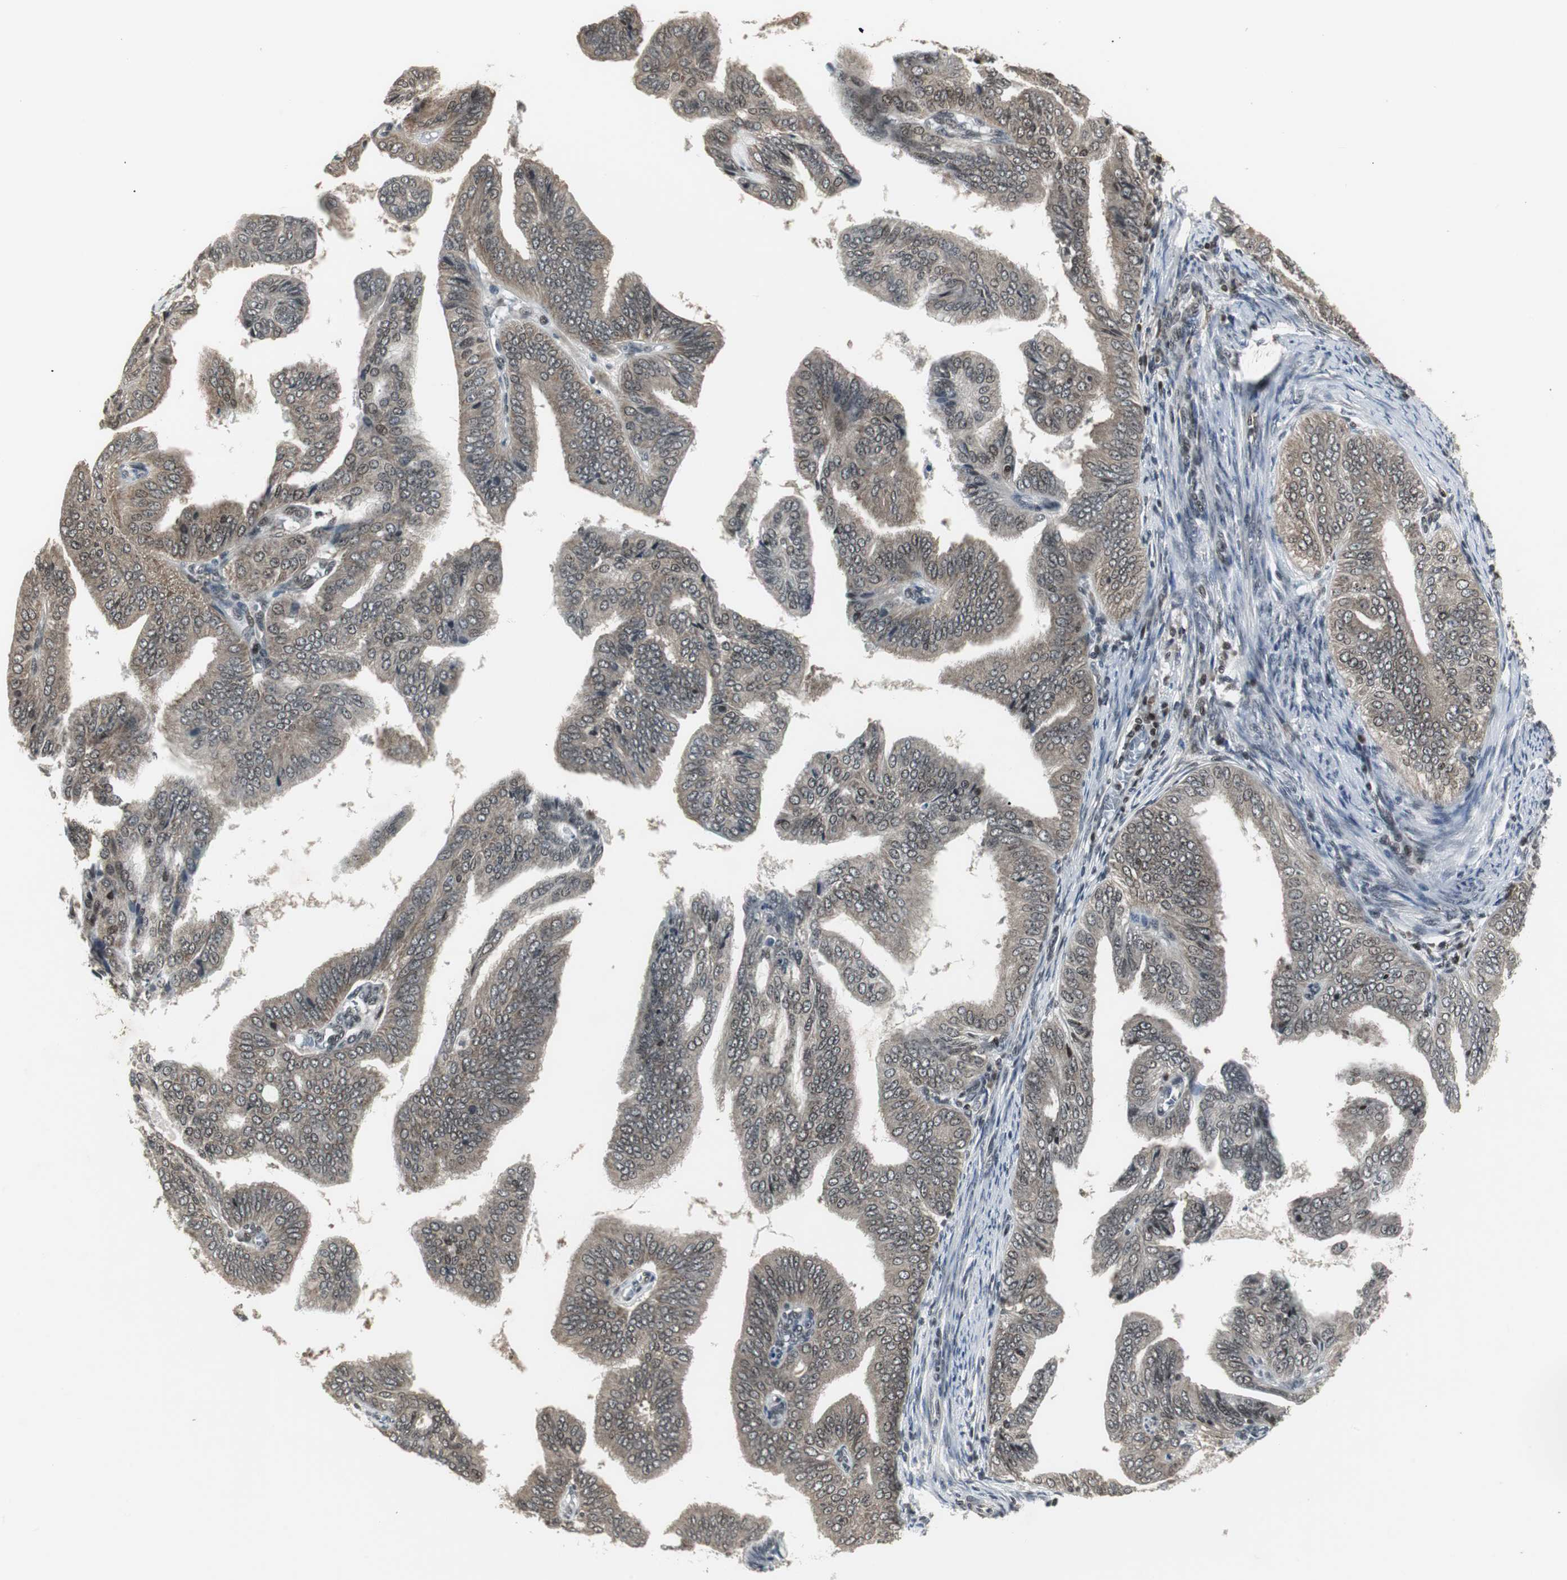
{"staining": {"intensity": "moderate", "quantity": ">75%", "location": "cytoplasmic/membranous,nuclear"}, "tissue": "endometrial cancer", "cell_type": "Tumor cells", "image_type": "cancer", "snomed": [{"axis": "morphology", "description": "Adenocarcinoma, NOS"}, {"axis": "topography", "description": "Endometrium"}], "caption": "Endometrial adenocarcinoma was stained to show a protein in brown. There is medium levels of moderate cytoplasmic/membranous and nuclear staining in approximately >75% of tumor cells.", "gene": "MPG", "patient": {"sex": "female", "age": 58}}